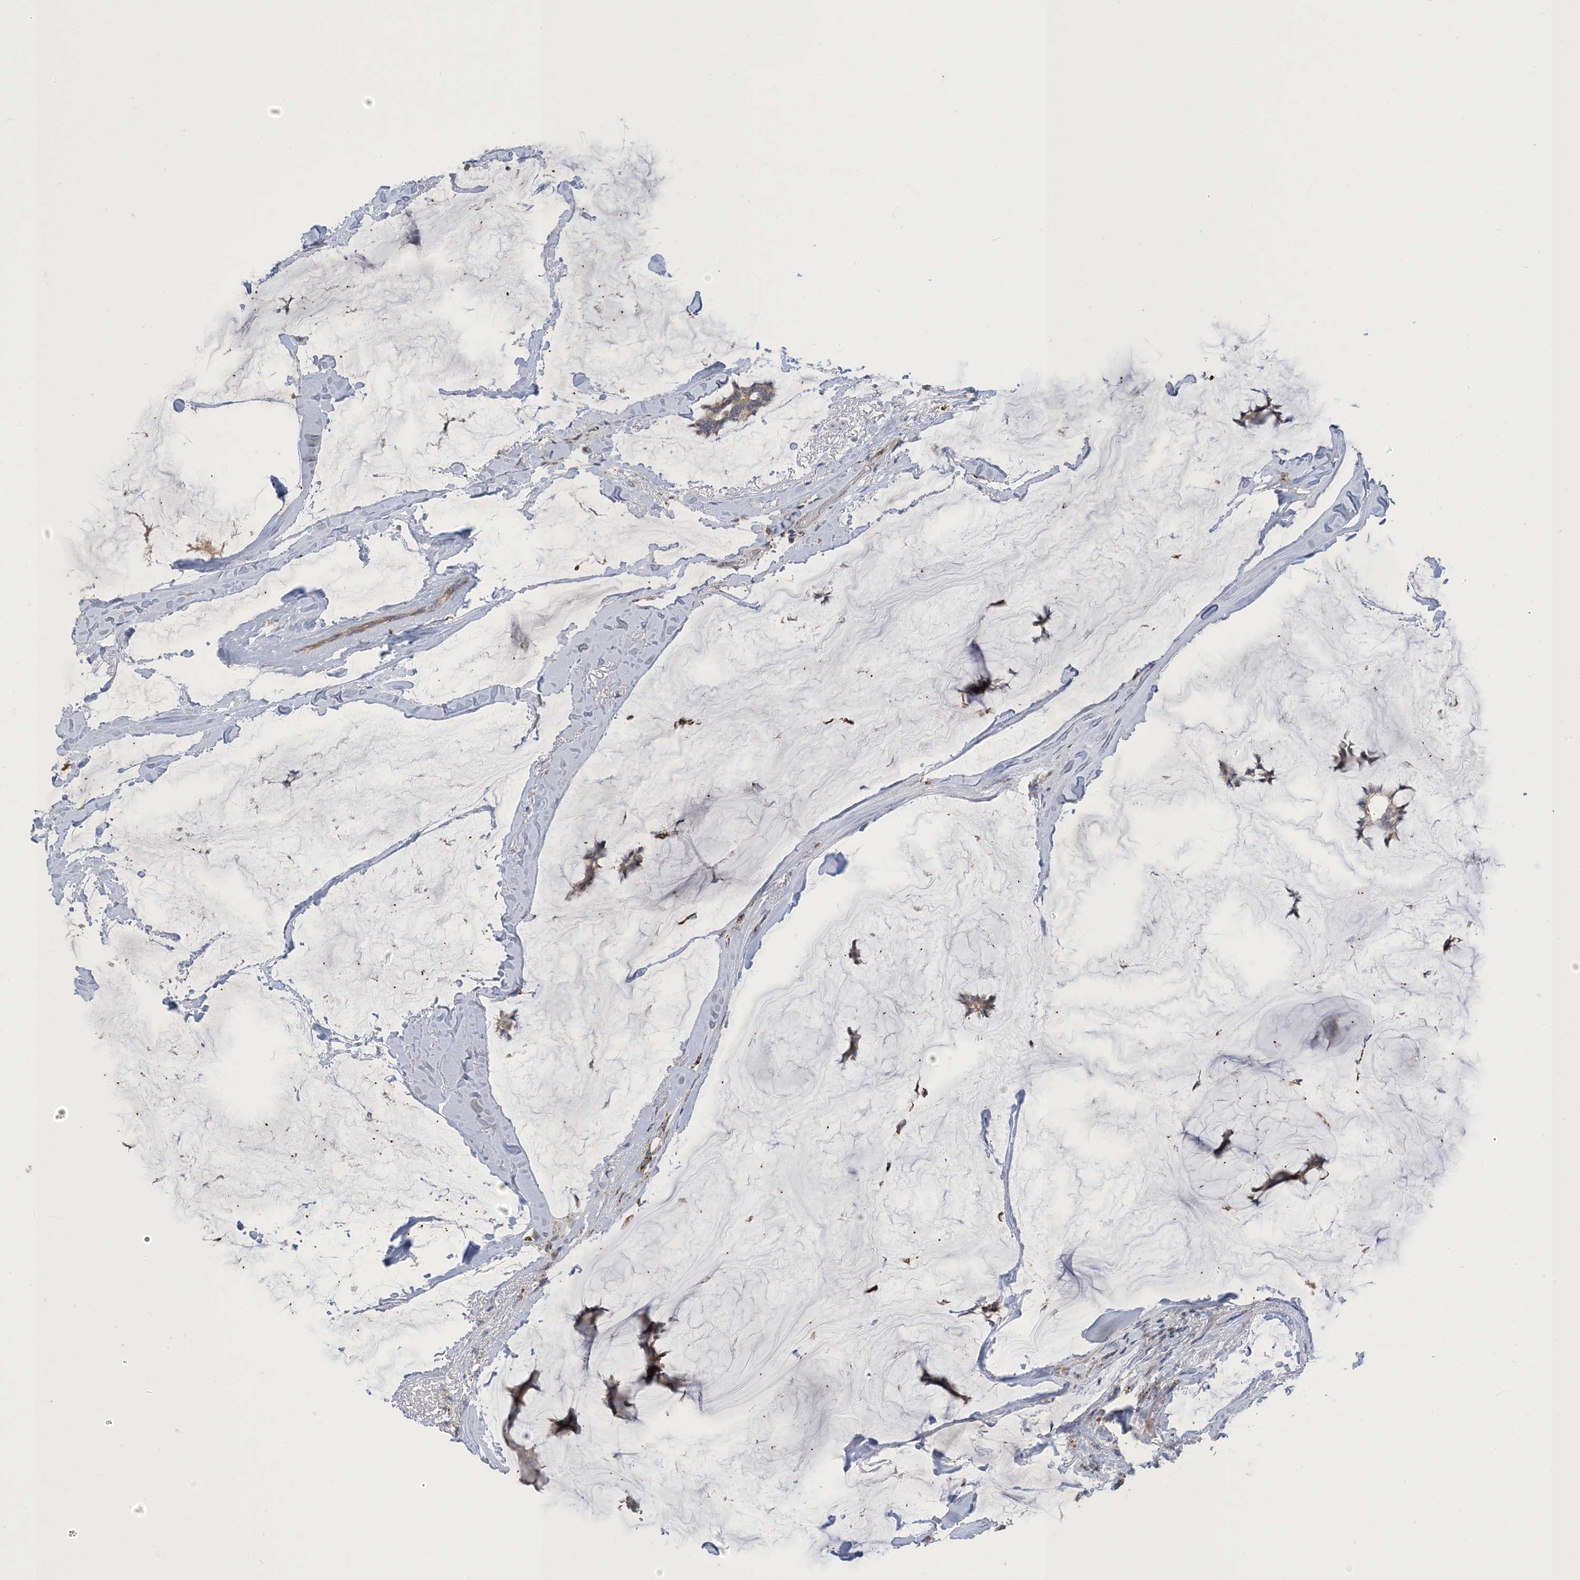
{"staining": {"intensity": "weak", "quantity": "<25%", "location": "cytoplasmic/membranous"}, "tissue": "breast cancer", "cell_type": "Tumor cells", "image_type": "cancer", "snomed": [{"axis": "morphology", "description": "Duct carcinoma"}, {"axis": "topography", "description": "Breast"}], "caption": "Immunohistochemistry histopathology image of human breast cancer stained for a protein (brown), which reveals no expression in tumor cells.", "gene": "PEAR1", "patient": {"sex": "female", "age": 93}}